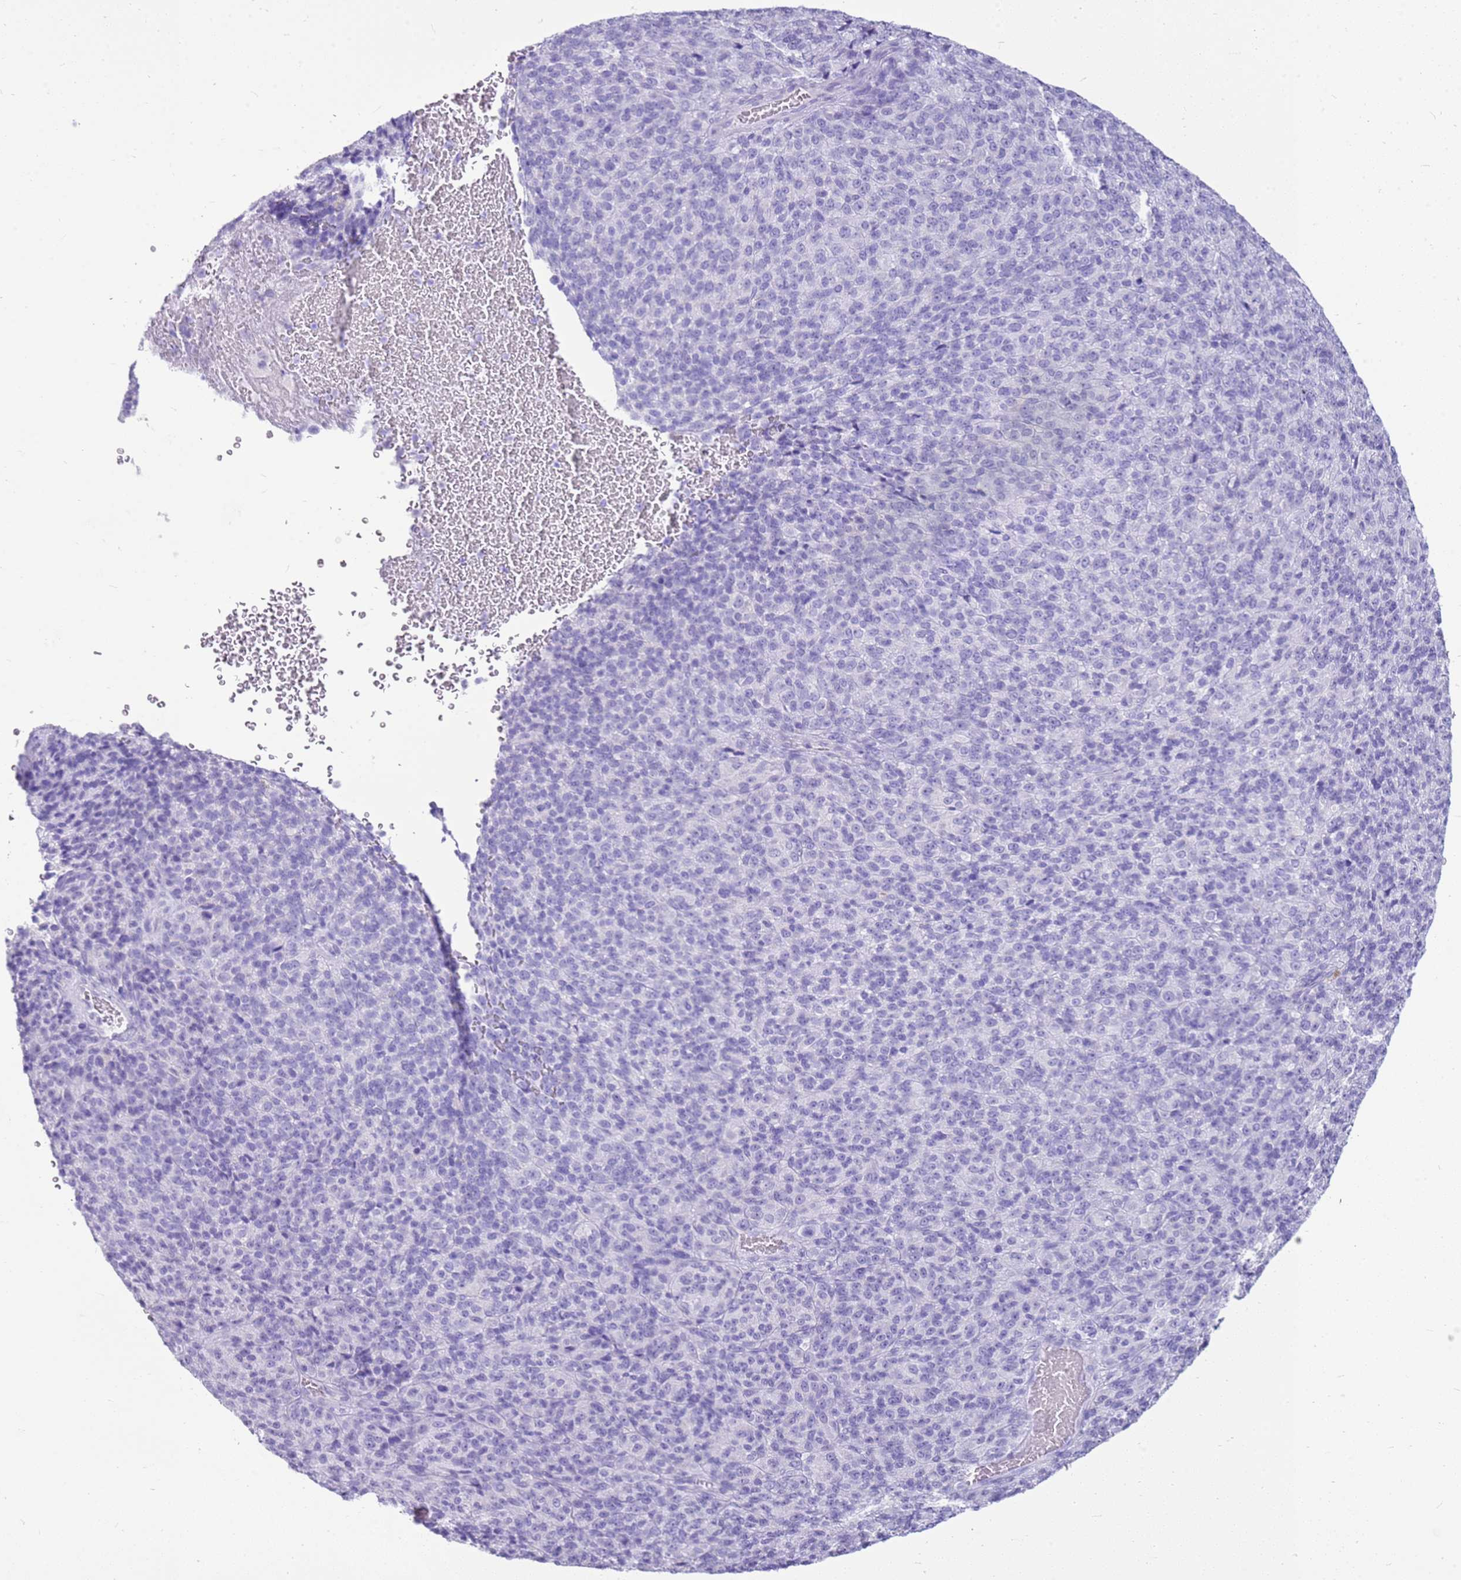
{"staining": {"intensity": "negative", "quantity": "none", "location": "none"}, "tissue": "melanoma", "cell_type": "Tumor cells", "image_type": "cancer", "snomed": [{"axis": "morphology", "description": "Malignant melanoma, Metastatic site"}, {"axis": "topography", "description": "Brain"}], "caption": "Melanoma was stained to show a protein in brown. There is no significant expression in tumor cells. Brightfield microscopy of immunohistochemistry stained with DAB (3,3'-diaminobenzidine) (brown) and hematoxylin (blue), captured at high magnification.", "gene": "CA8", "patient": {"sex": "female", "age": 56}}